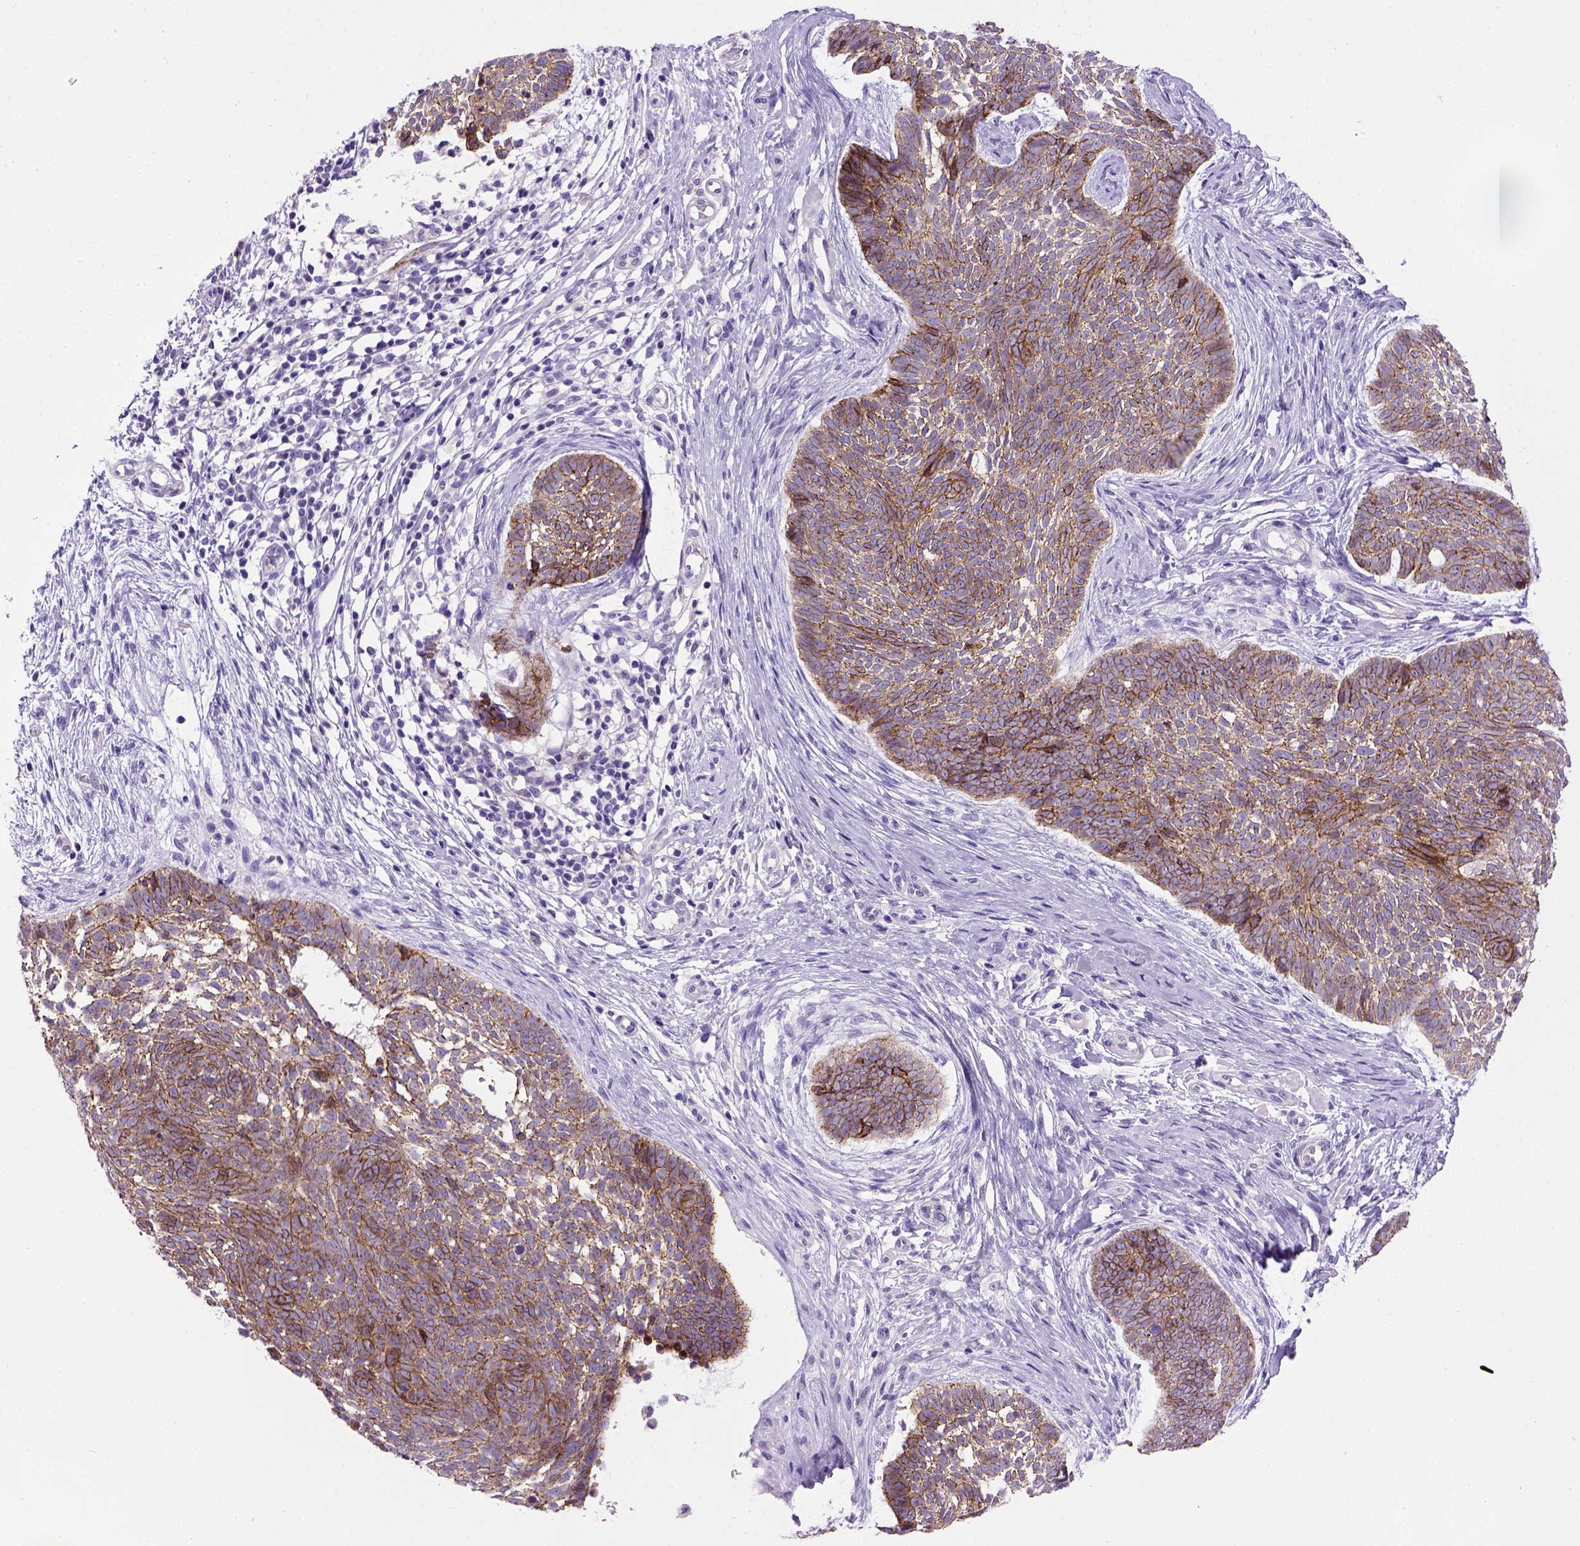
{"staining": {"intensity": "strong", "quantity": ">75%", "location": "cytoplasmic/membranous"}, "tissue": "skin cancer", "cell_type": "Tumor cells", "image_type": "cancer", "snomed": [{"axis": "morphology", "description": "Basal cell carcinoma"}, {"axis": "topography", "description": "Skin"}], "caption": "The histopathology image displays immunohistochemical staining of skin basal cell carcinoma. There is strong cytoplasmic/membranous expression is appreciated in about >75% of tumor cells. (DAB (3,3'-diaminobenzidine) IHC, brown staining for protein, blue staining for nuclei).", "gene": "CDH1", "patient": {"sex": "male", "age": 85}}